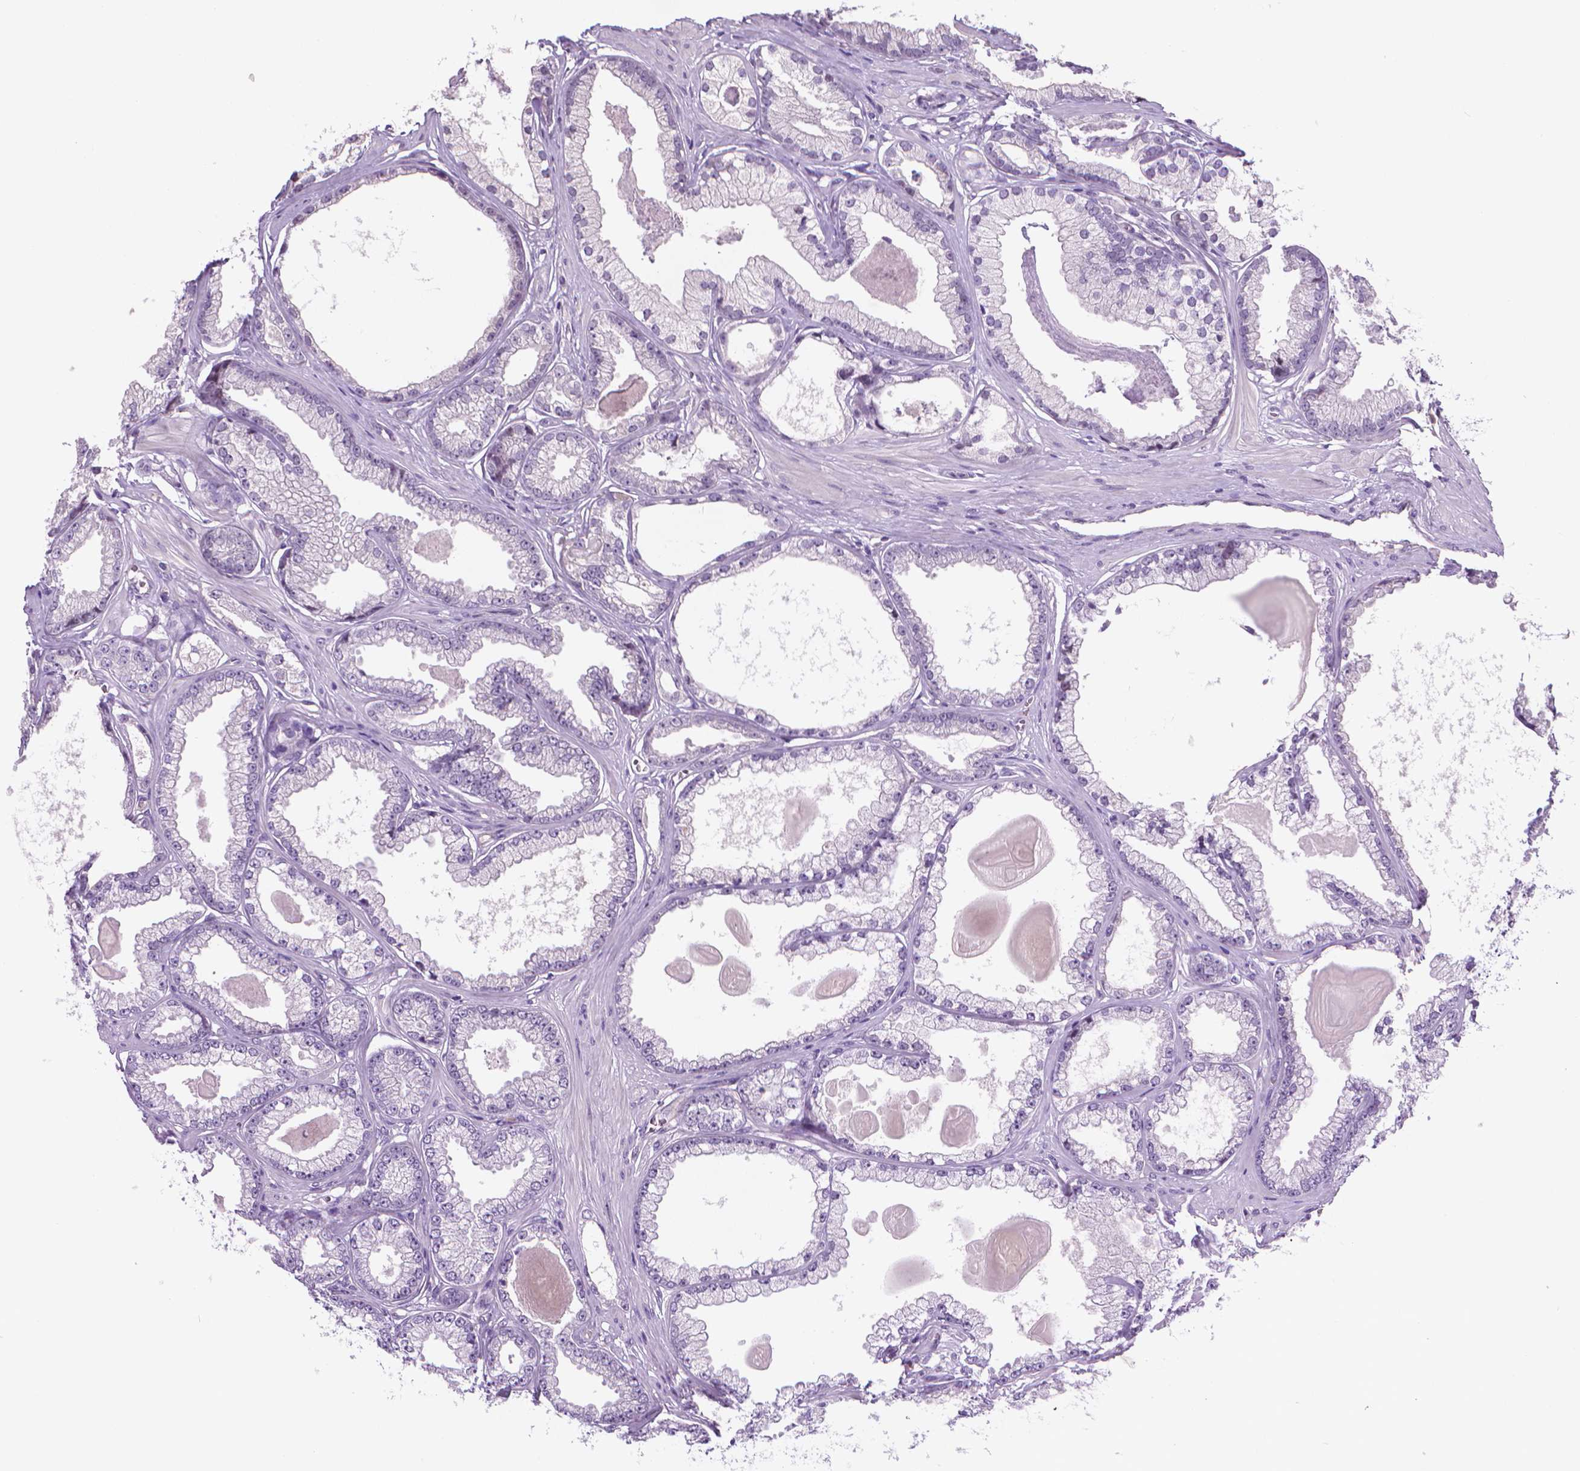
{"staining": {"intensity": "negative", "quantity": "none", "location": "none"}, "tissue": "prostate cancer", "cell_type": "Tumor cells", "image_type": "cancer", "snomed": [{"axis": "morphology", "description": "Adenocarcinoma, Low grade"}, {"axis": "topography", "description": "Prostate"}], "caption": "Immunohistochemistry (IHC) of prostate cancer displays no expression in tumor cells. (IHC, brightfield microscopy, high magnification).", "gene": "CLXN", "patient": {"sex": "male", "age": 64}}